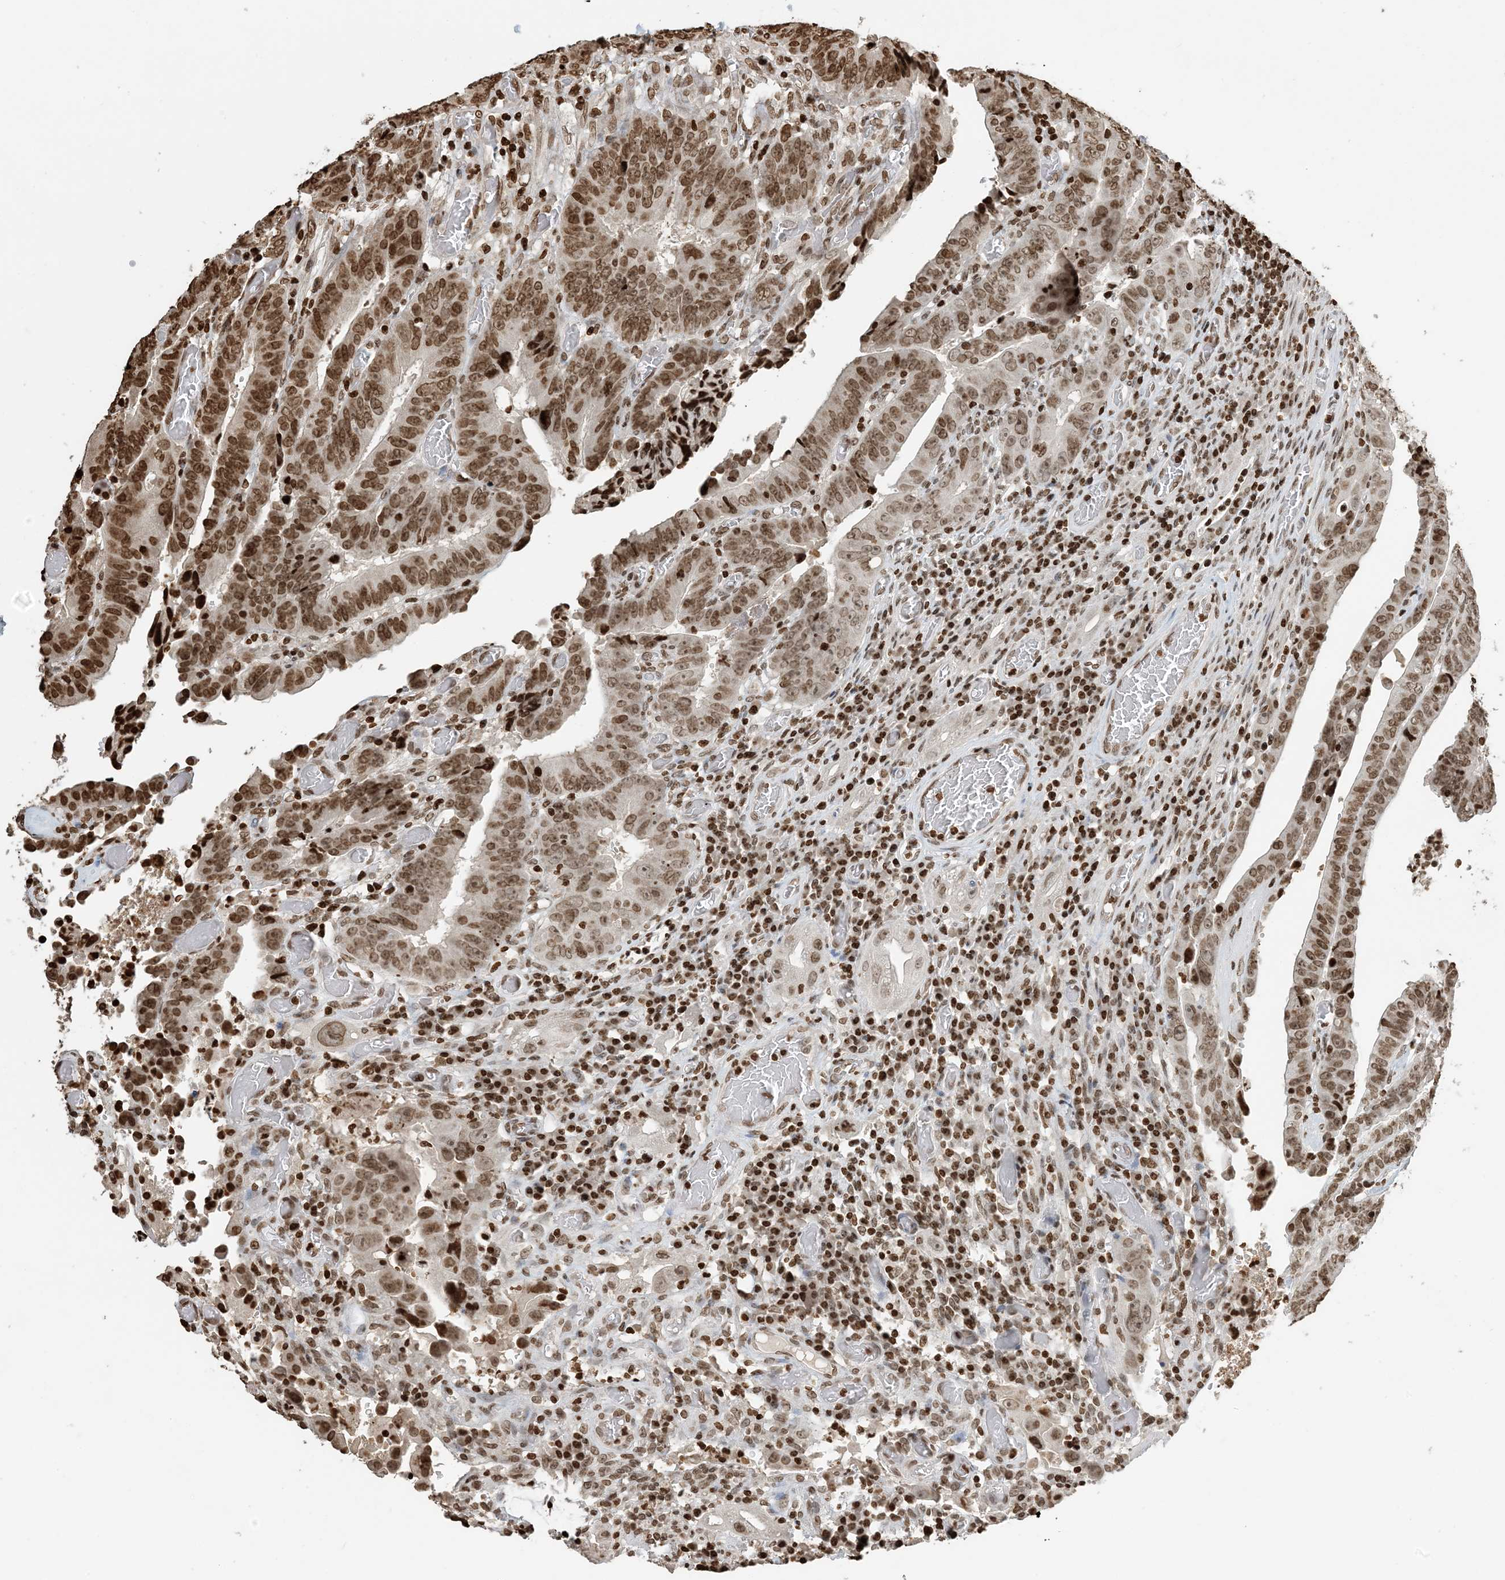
{"staining": {"intensity": "moderate", "quantity": ">75%", "location": "nuclear"}, "tissue": "colorectal cancer", "cell_type": "Tumor cells", "image_type": "cancer", "snomed": [{"axis": "morphology", "description": "Normal tissue, NOS"}, {"axis": "morphology", "description": "Adenocarcinoma, NOS"}, {"axis": "topography", "description": "Rectum"}], "caption": "This histopathology image shows immunohistochemistry (IHC) staining of adenocarcinoma (colorectal), with medium moderate nuclear positivity in about >75% of tumor cells.", "gene": "H3-3B", "patient": {"sex": "female", "age": 65}}